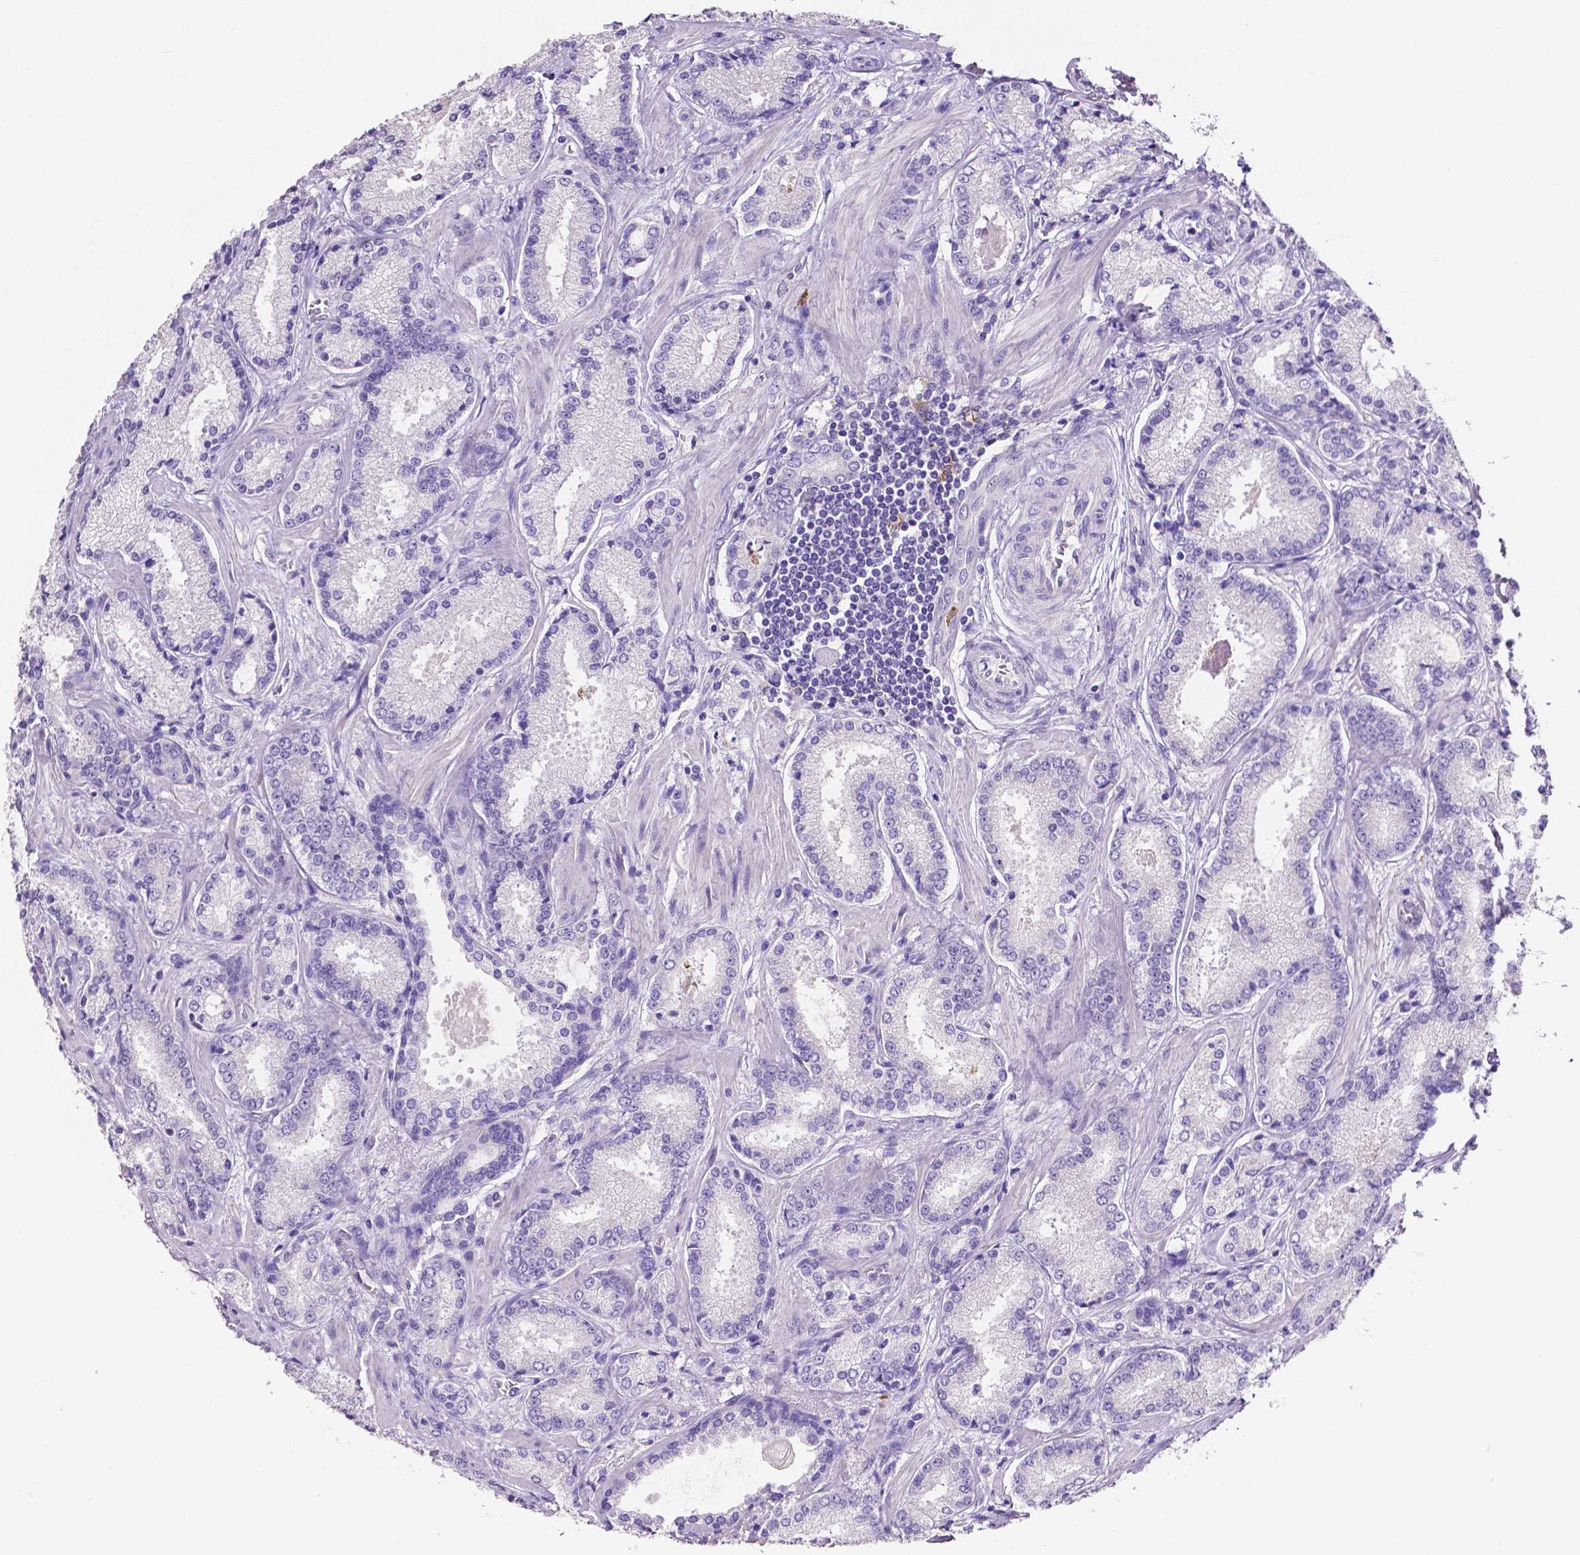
{"staining": {"intensity": "negative", "quantity": "none", "location": "none"}, "tissue": "prostate cancer", "cell_type": "Tumor cells", "image_type": "cancer", "snomed": [{"axis": "morphology", "description": "Adenocarcinoma, Low grade"}, {"axis": "topography", "description": "Prostate"}], "caption": "Micrograph shows no protein expression in tumor cells of prostate cancer tissue.", "gene": "MMP9", "patient": {"sex": "male", "age": 56}}